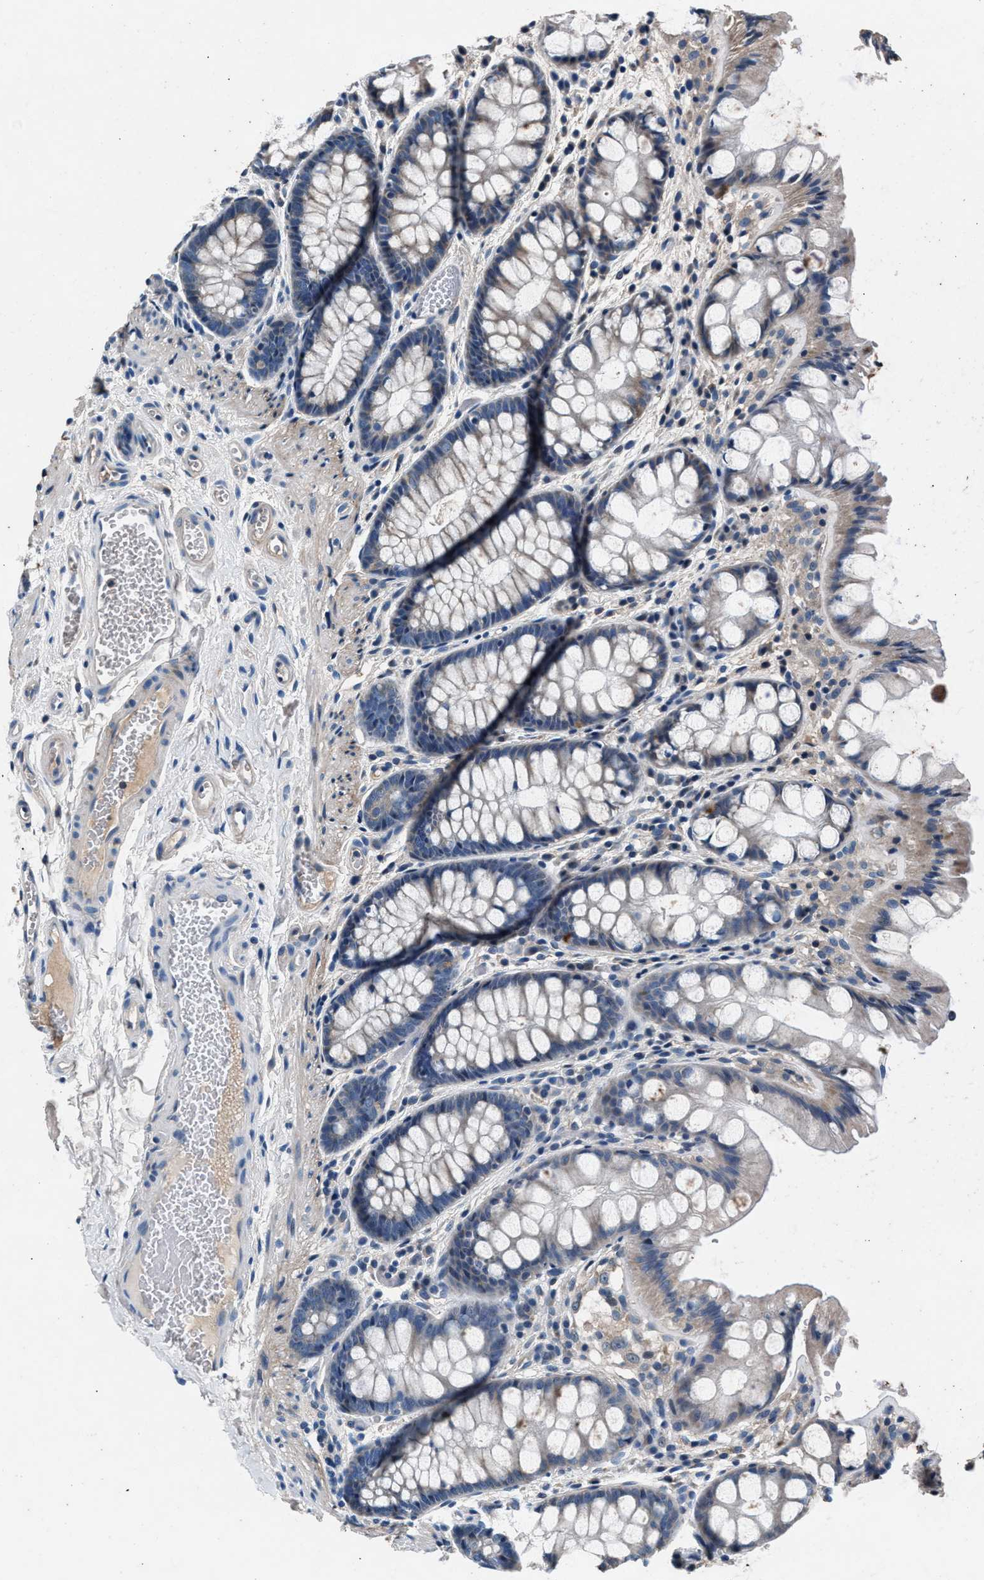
{"staining": {"intensity": "negative", "quantity": "none", "location": "none"}, "tissue": "colon", "cell_type": "Endothelial cells", "image_type": "normal", "snomed": [{"axis": "morphology", "description": "Normal tissue, NOS"}, {"axis": "topography", "description": "Colon"}], "caption": "A high-resolution photomicrograph shows immunohistochemistry staining of unremarkable colon, which exhibits no significant positivity in endothelial cells.", "gene": "DENND6B", "patient": {"sex": "male", "age": 47}}